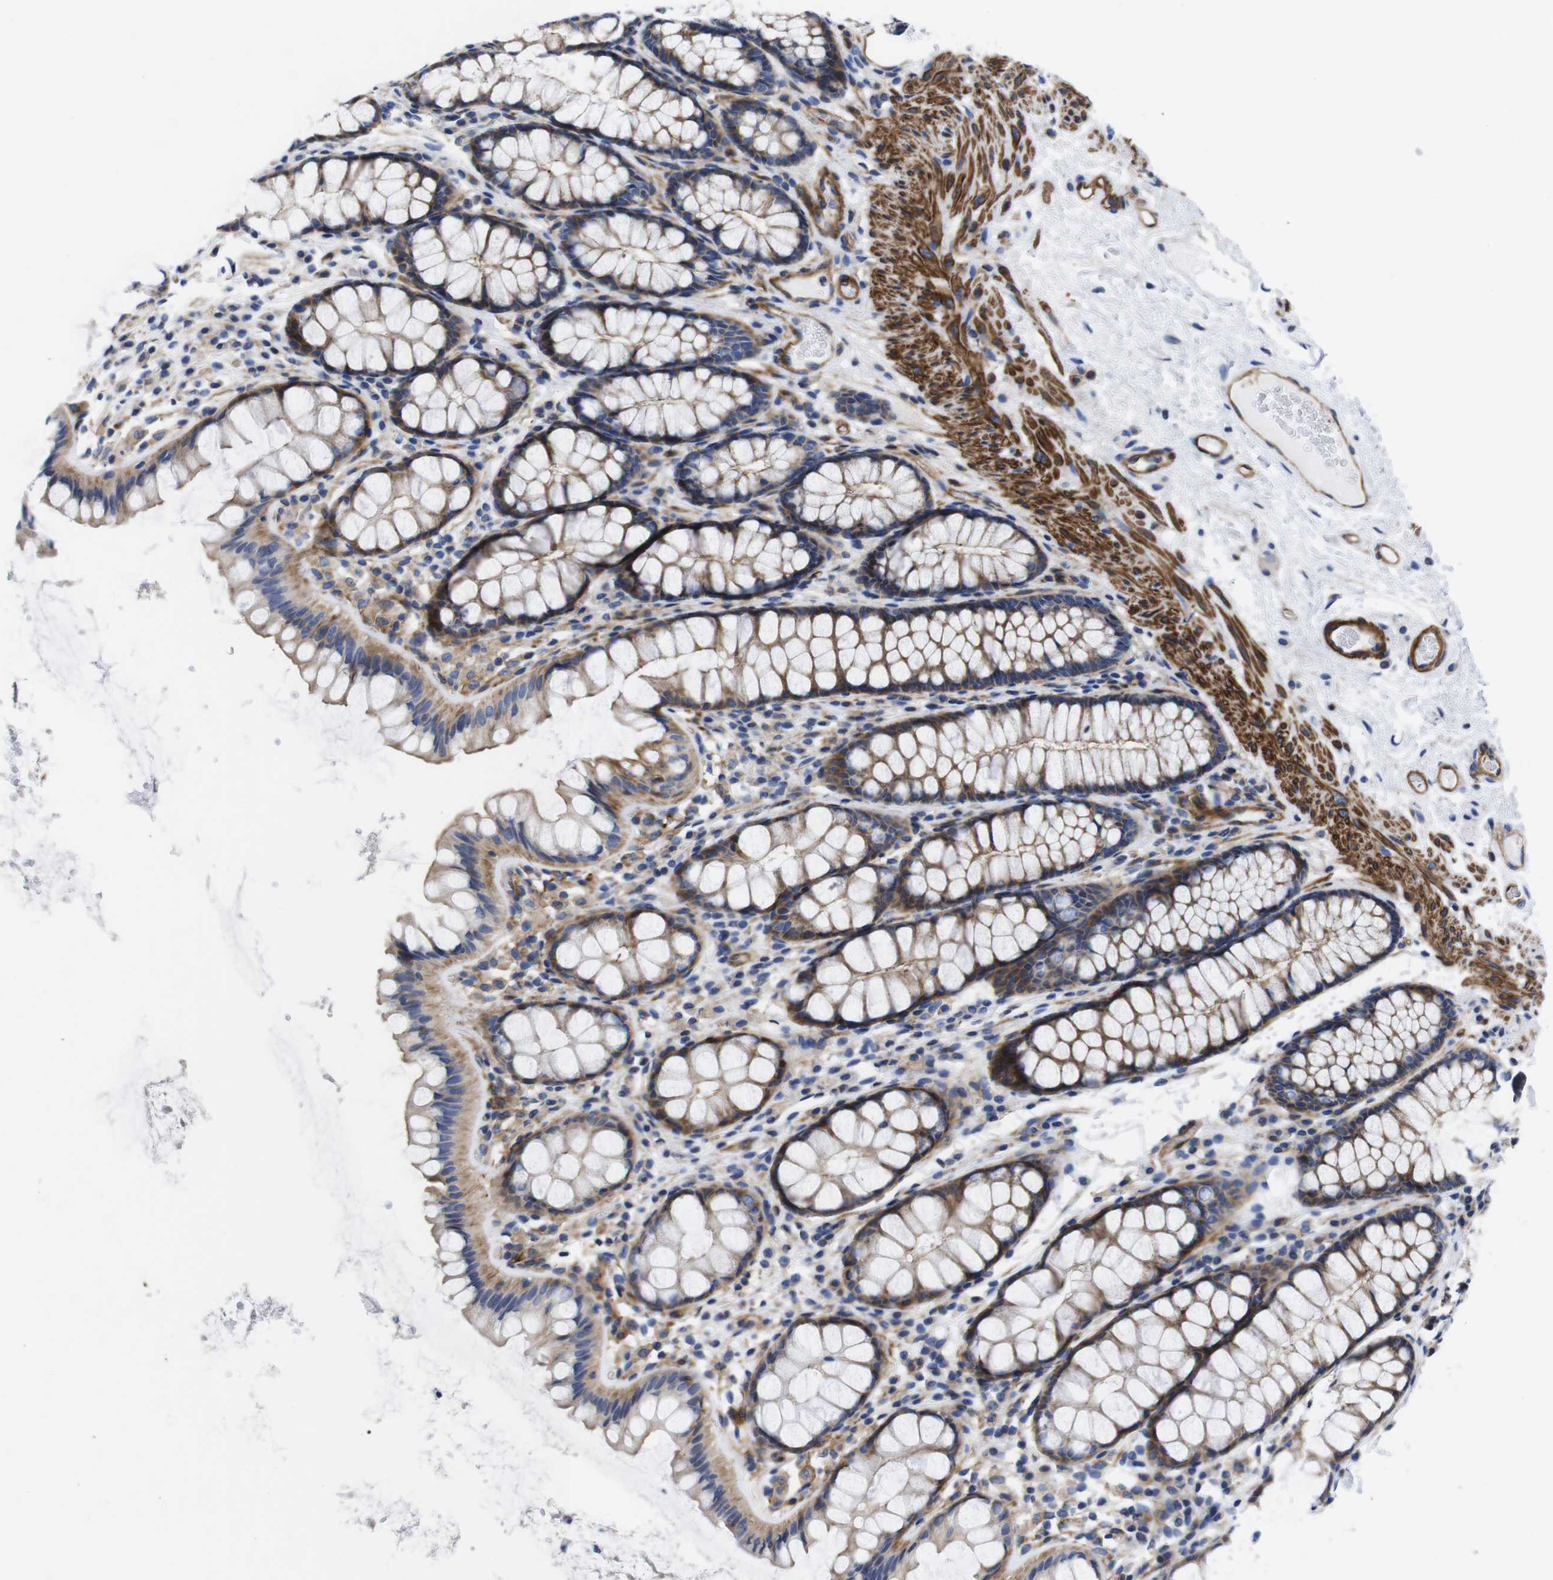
{"staining": {"intensity": "moderate", "quantity": ">75%", "location": "cytoplasmic/membranous"}, "tissue": "colon", "cell_type": "Endothelial cells", "image_type": "normal", "snomed": [{"axis": "morphology", "description": "Normal tissue, NOS"}, {"axis": "topography", "description": "Colon"}], "caption": "A high-resolution image shows immunohistochemistry staining of benign colon, which demonstrates moderate cytoplasmic/membranous positivity in about >75% of endothelial cells.", "gene": "GPR4", "patient": {"sex": "female", "age": 55}}